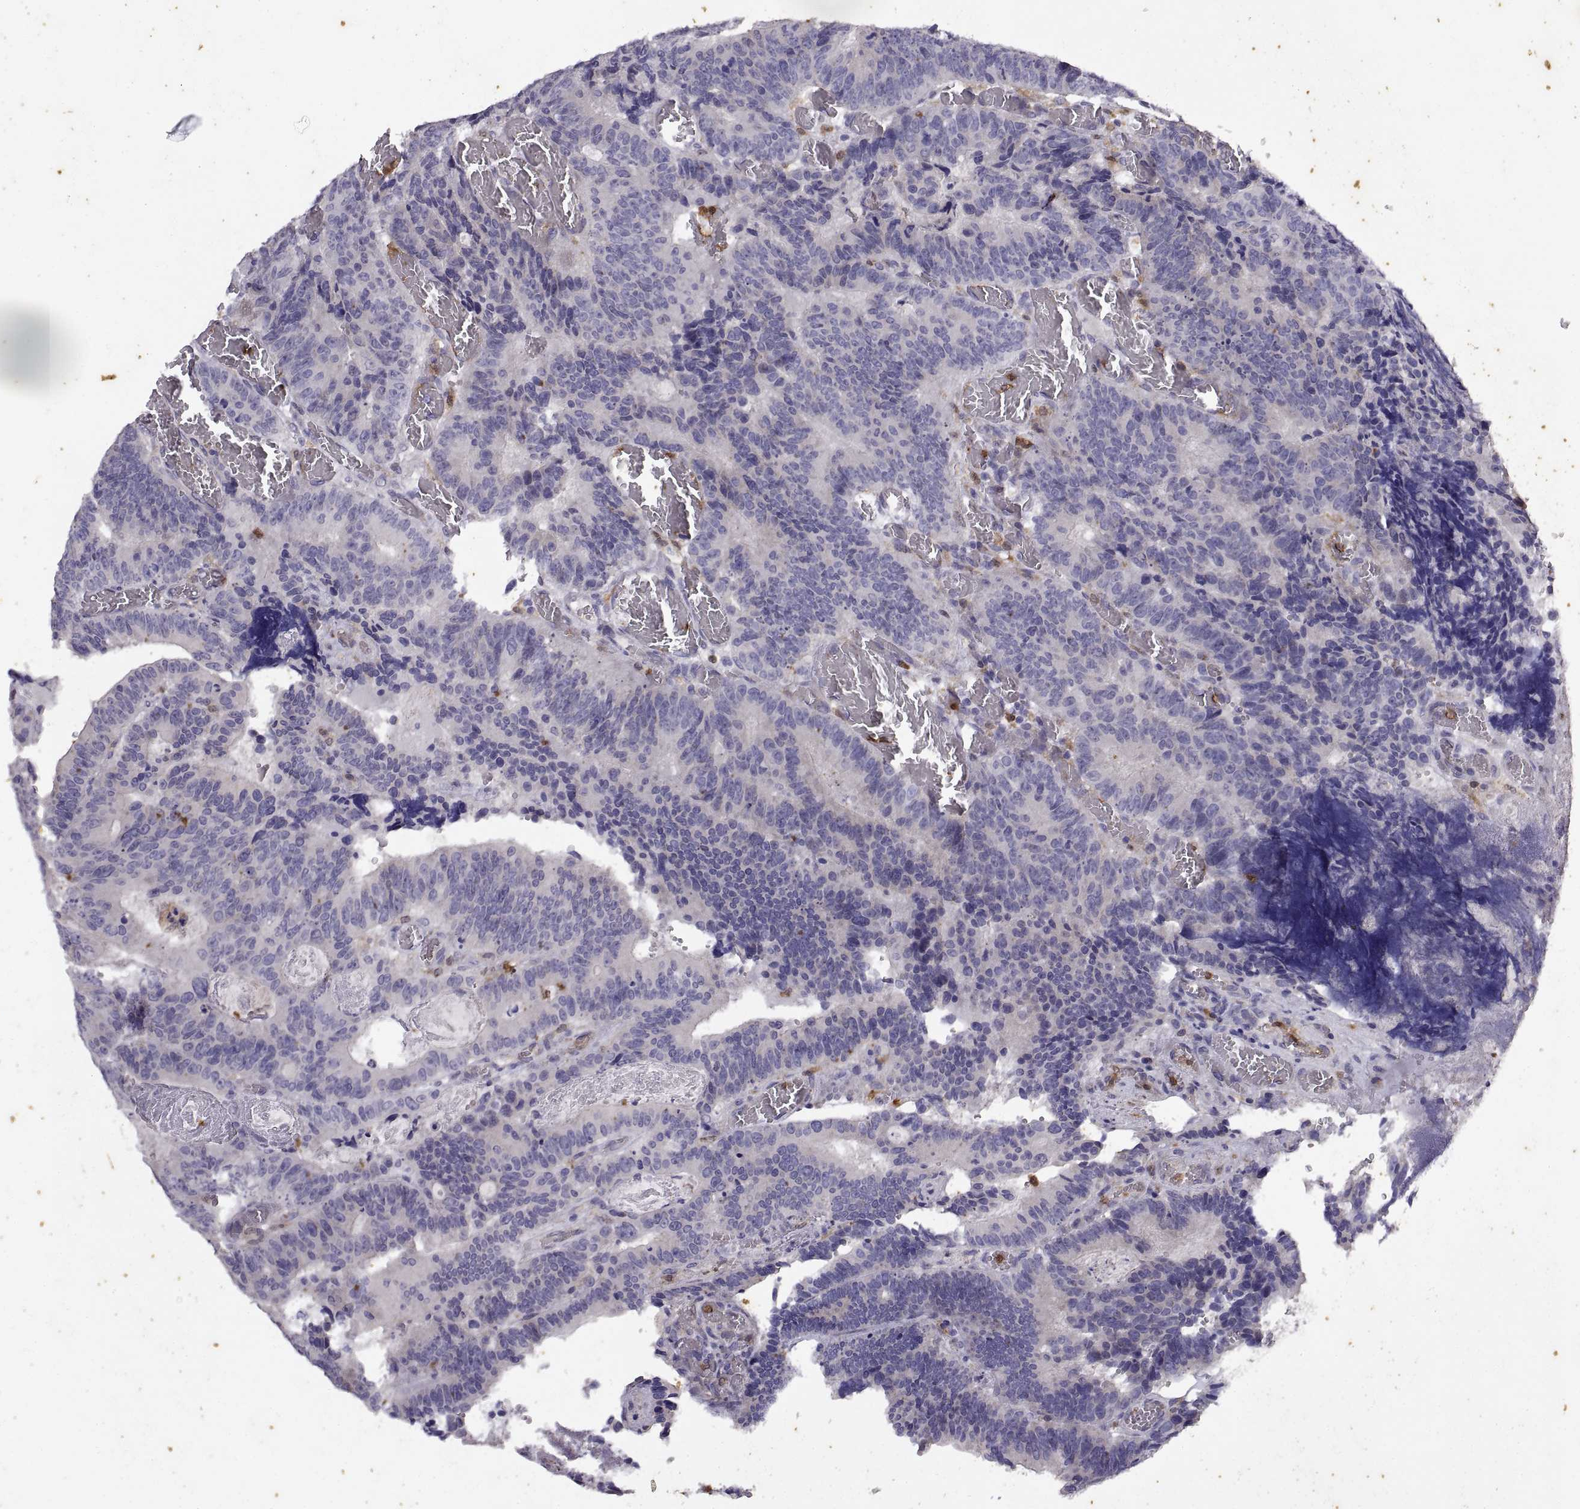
{"staining": {"intensity": "negative", "quantity": "none", "location": "none"}, "tissue": "colorectal cancer", "cell_type": "Tumor cells", "image_type": "cancer", "snomed": [{"axis": "morphology", "description": "Adenocarcinoma, NOS"}, {"axis": "topography", "description": "Colon"}], "caption": "This micrograph is of colorectal cancer (adenocarcinoma) stained with immunohistochemistry (IHC) to label a protein in brown with the nuclei are counter-stained blue. There is no staining in tumor cells.", "gene": "DOK3", "patient": {"sex": "female", "age": 82}}